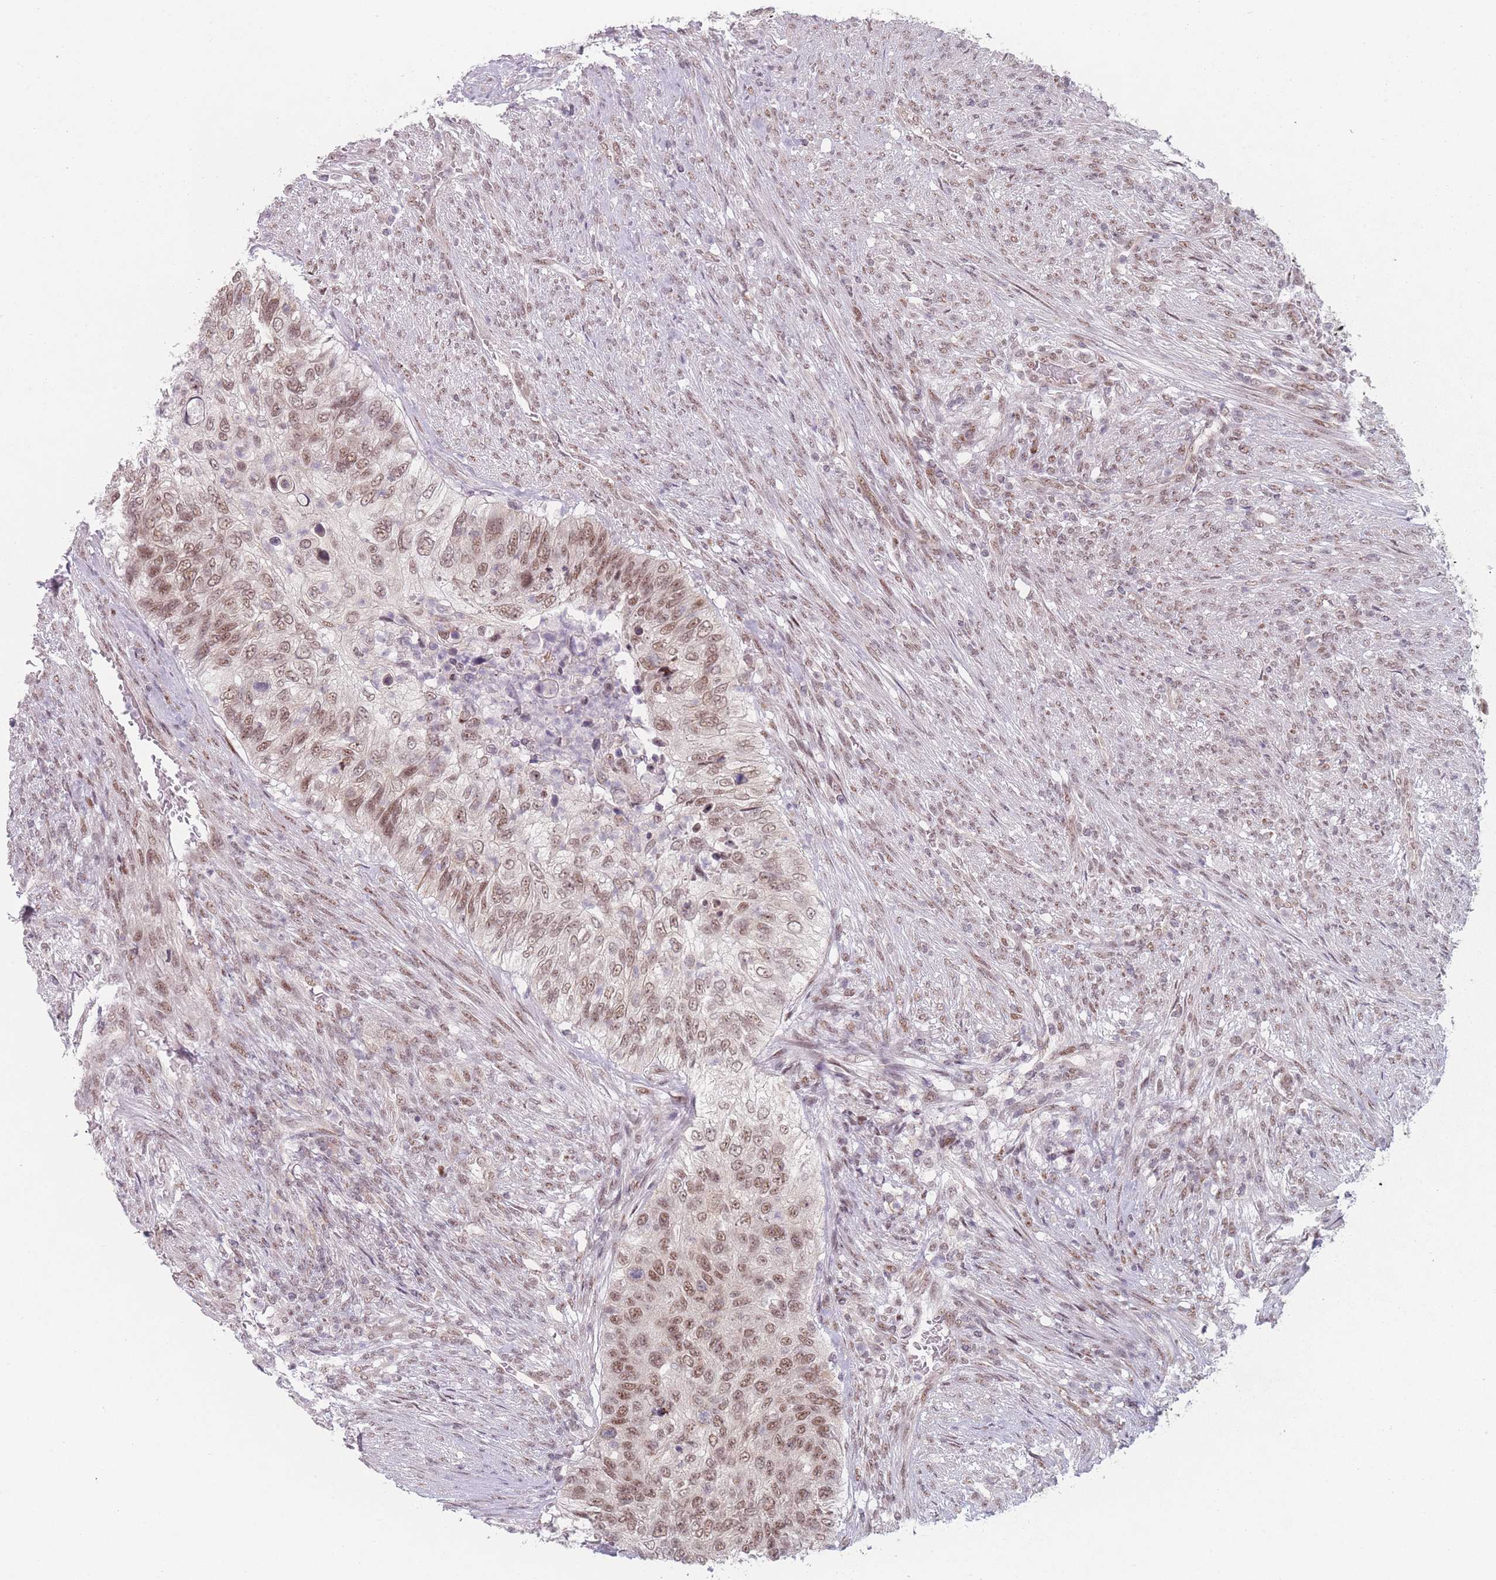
{"staining": {"intensity": "moderate", "quantity": ">75%", "location": "nuclear"}, "tissue": "urothelial cancer", "cell_type": "Tumor cells", "image_type": "cancer", "snomed": [{"axis": "morphology", "description": "Urothelial carcinoma, High grade"}, {"axis": "topography", "description": "Urinary bladder"}], "caption": "Immunohistochemical staining of urothelial carcinoma (high-grade) displays moderate nuclear protein positivity in about >75% of tumor cells. (DAB (3,3'-diaminobenzidine) IHC with brightfield microscopy, high magnification).", "gene": "ZC3H14", "patient": {"sex": "female", "age": 60}}